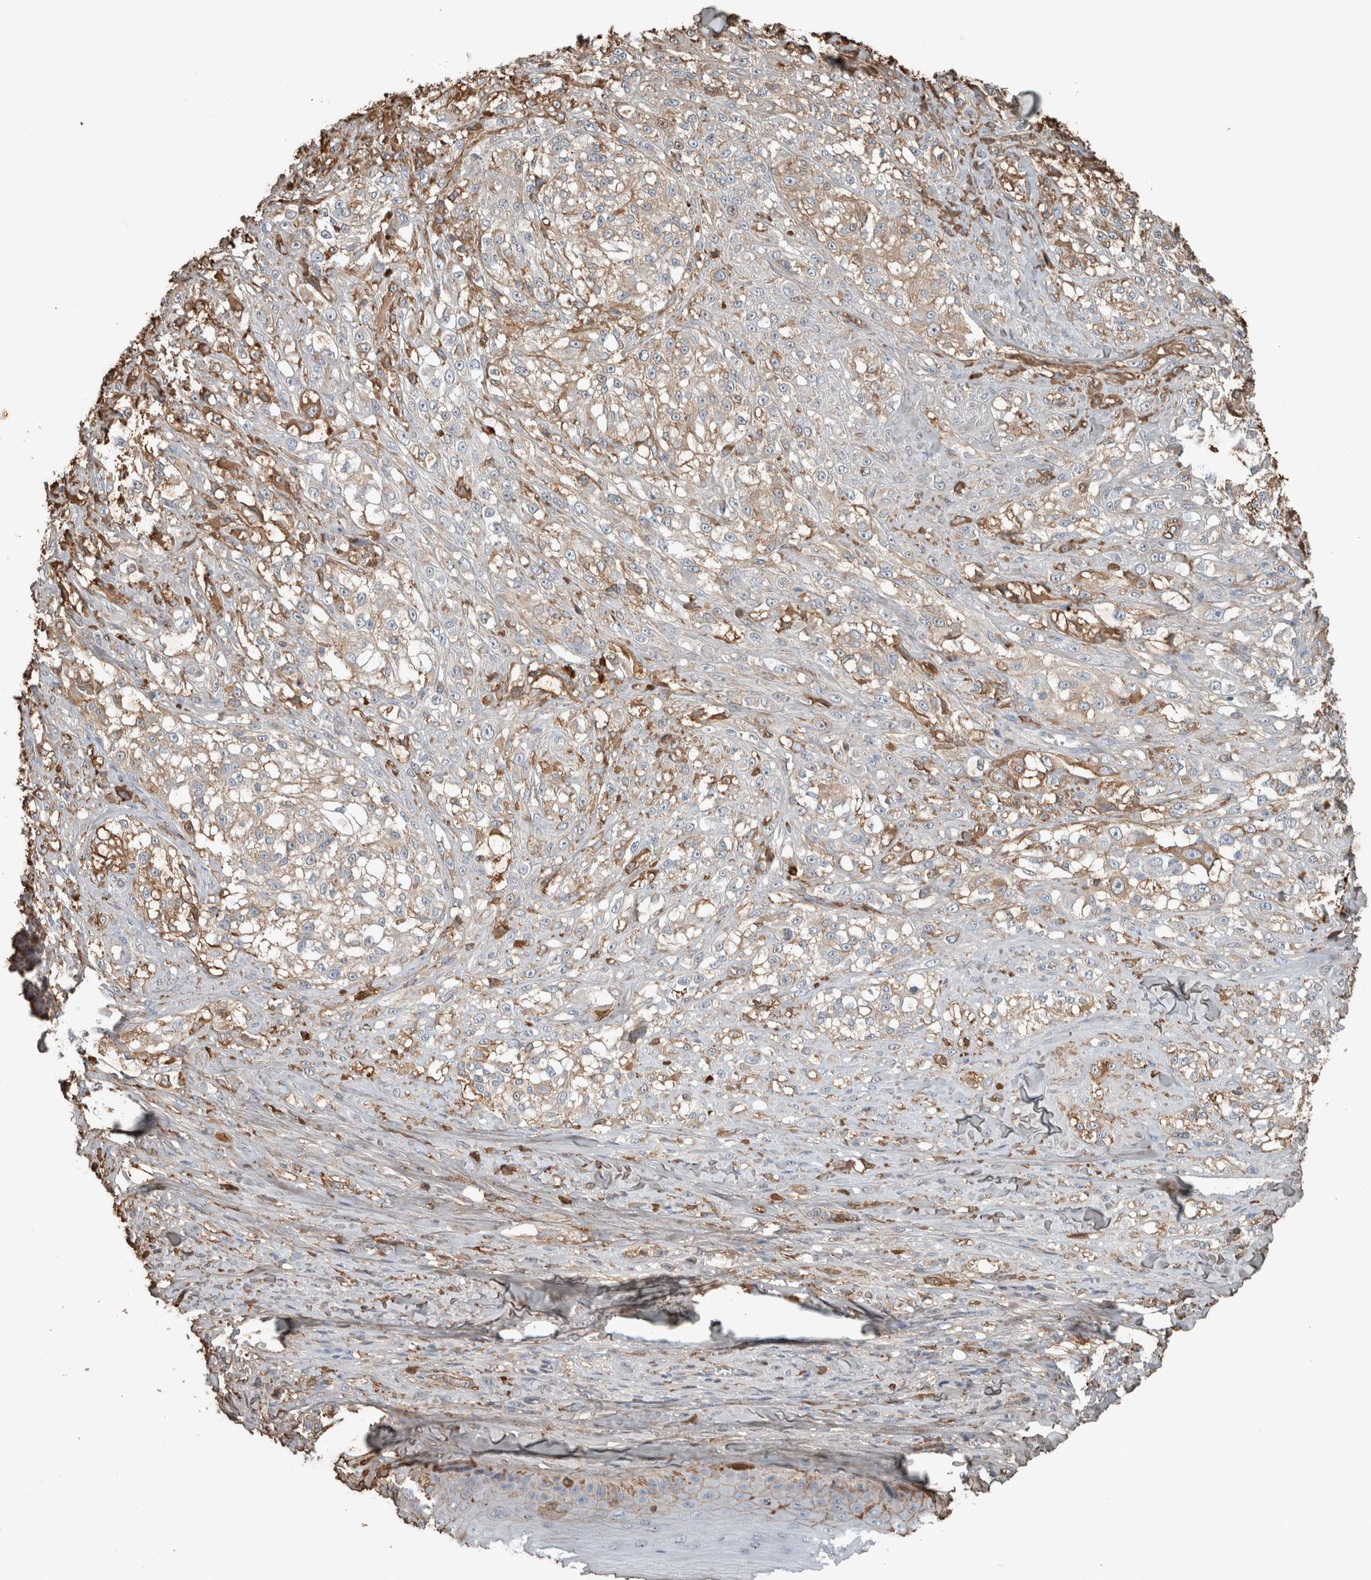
{"staining": {"intensity": "weak", "quantity": "25%-75%", "location": "cytoplasmic/membranous"}, "tissue": "melanoma", "cell_type": "Tumor cells", "image_type": "cancer", "snomed": [{"axis": "morphology", "description": "Malignant melanoma, NOS"}, {"axis": "topography", "description": "Skin of head"}], "caption": "A low amount of weak cytoplasmic/membranous staining is present in about 25%-75% of tumor cells in malignant melanoma tissue. (DAB IHC, brown staining for protein, blue staining for nuclei).", "gene": "USP34", "patient": {"sex": "male", "age": 83}}